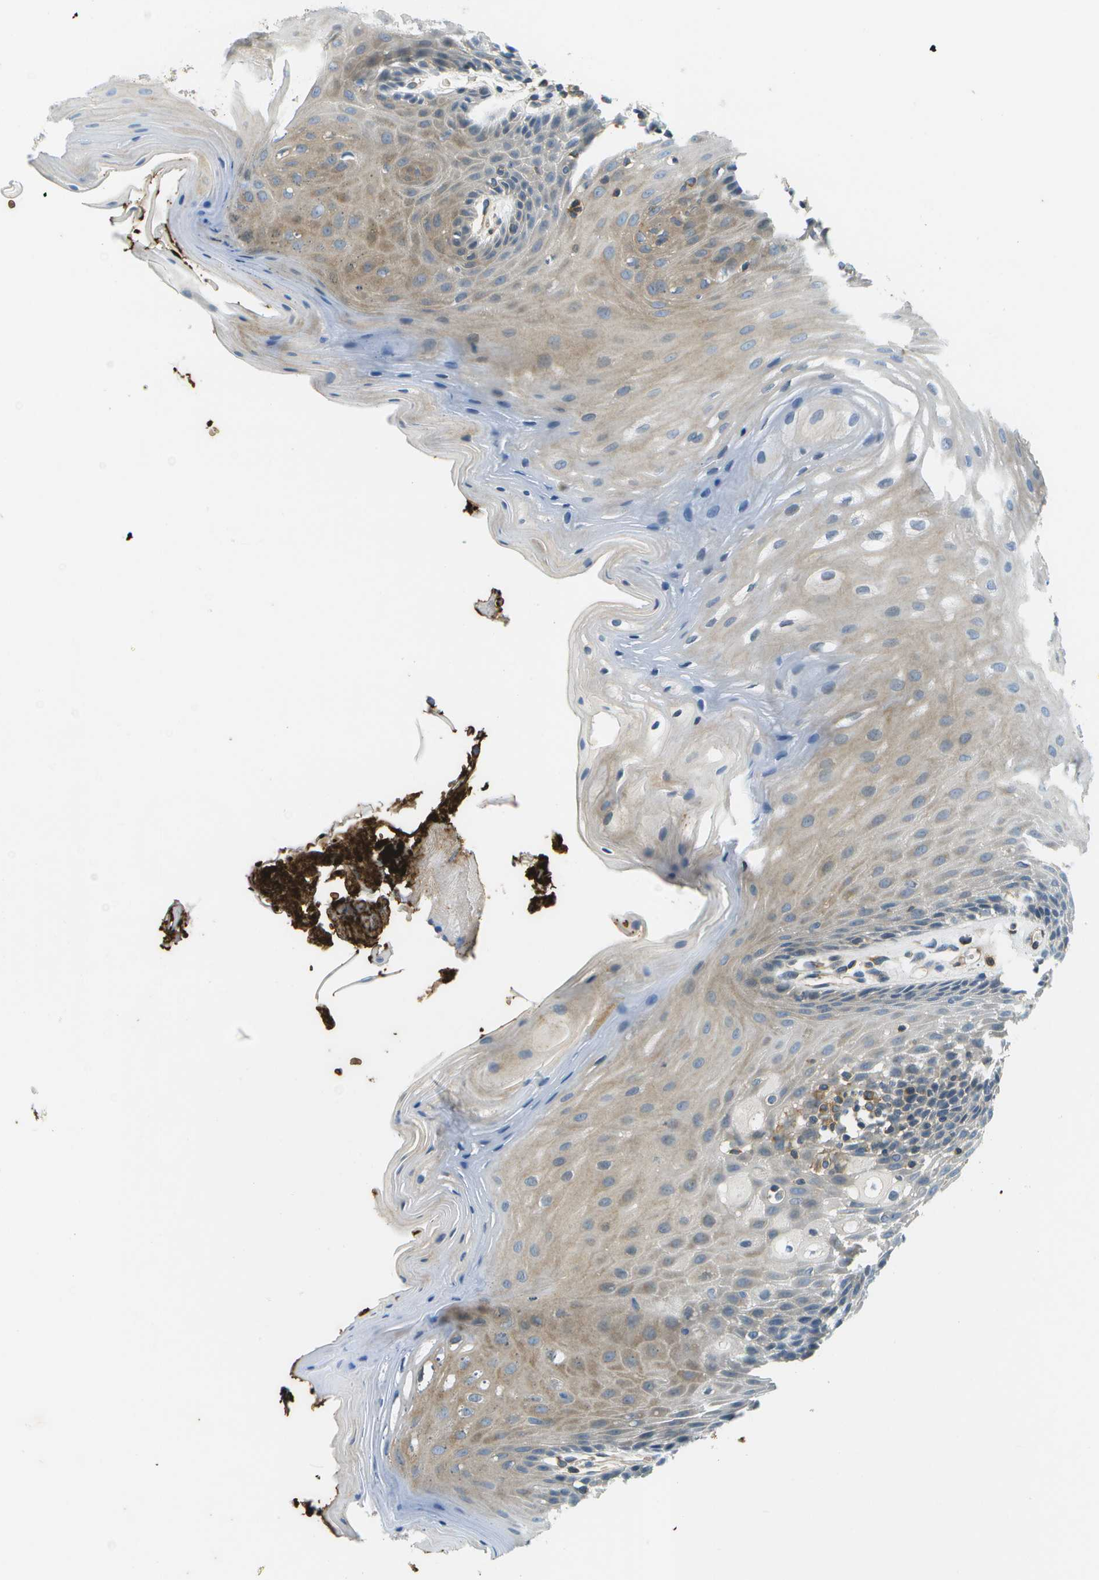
{"staining": {"intensity": "weak", "quantity": "25%-75%", "location": "cytoplasmic/membranous"}, "tissue": "oral mucosa", "cell_type": "Squamous epithelial cells", "image_type": "normal", "snomed": [{"axis": "morphology", "description": "Normal tissue, NOS"}, {"axis": "morphology", "description": "Squamous cell carcinoma, NOS"}, {"axis": "topography", "description": "Oral tissue"}, {"axis": "topography", "description": "Head-Neck"}], "caption": "Normal oral mucosa shows weak cytoplasmic/membranous staining in approximately 25%-75% of squamous epithelial cells.", "gene": "CTIF", "patient": {"sex": "male", "age": 71}}